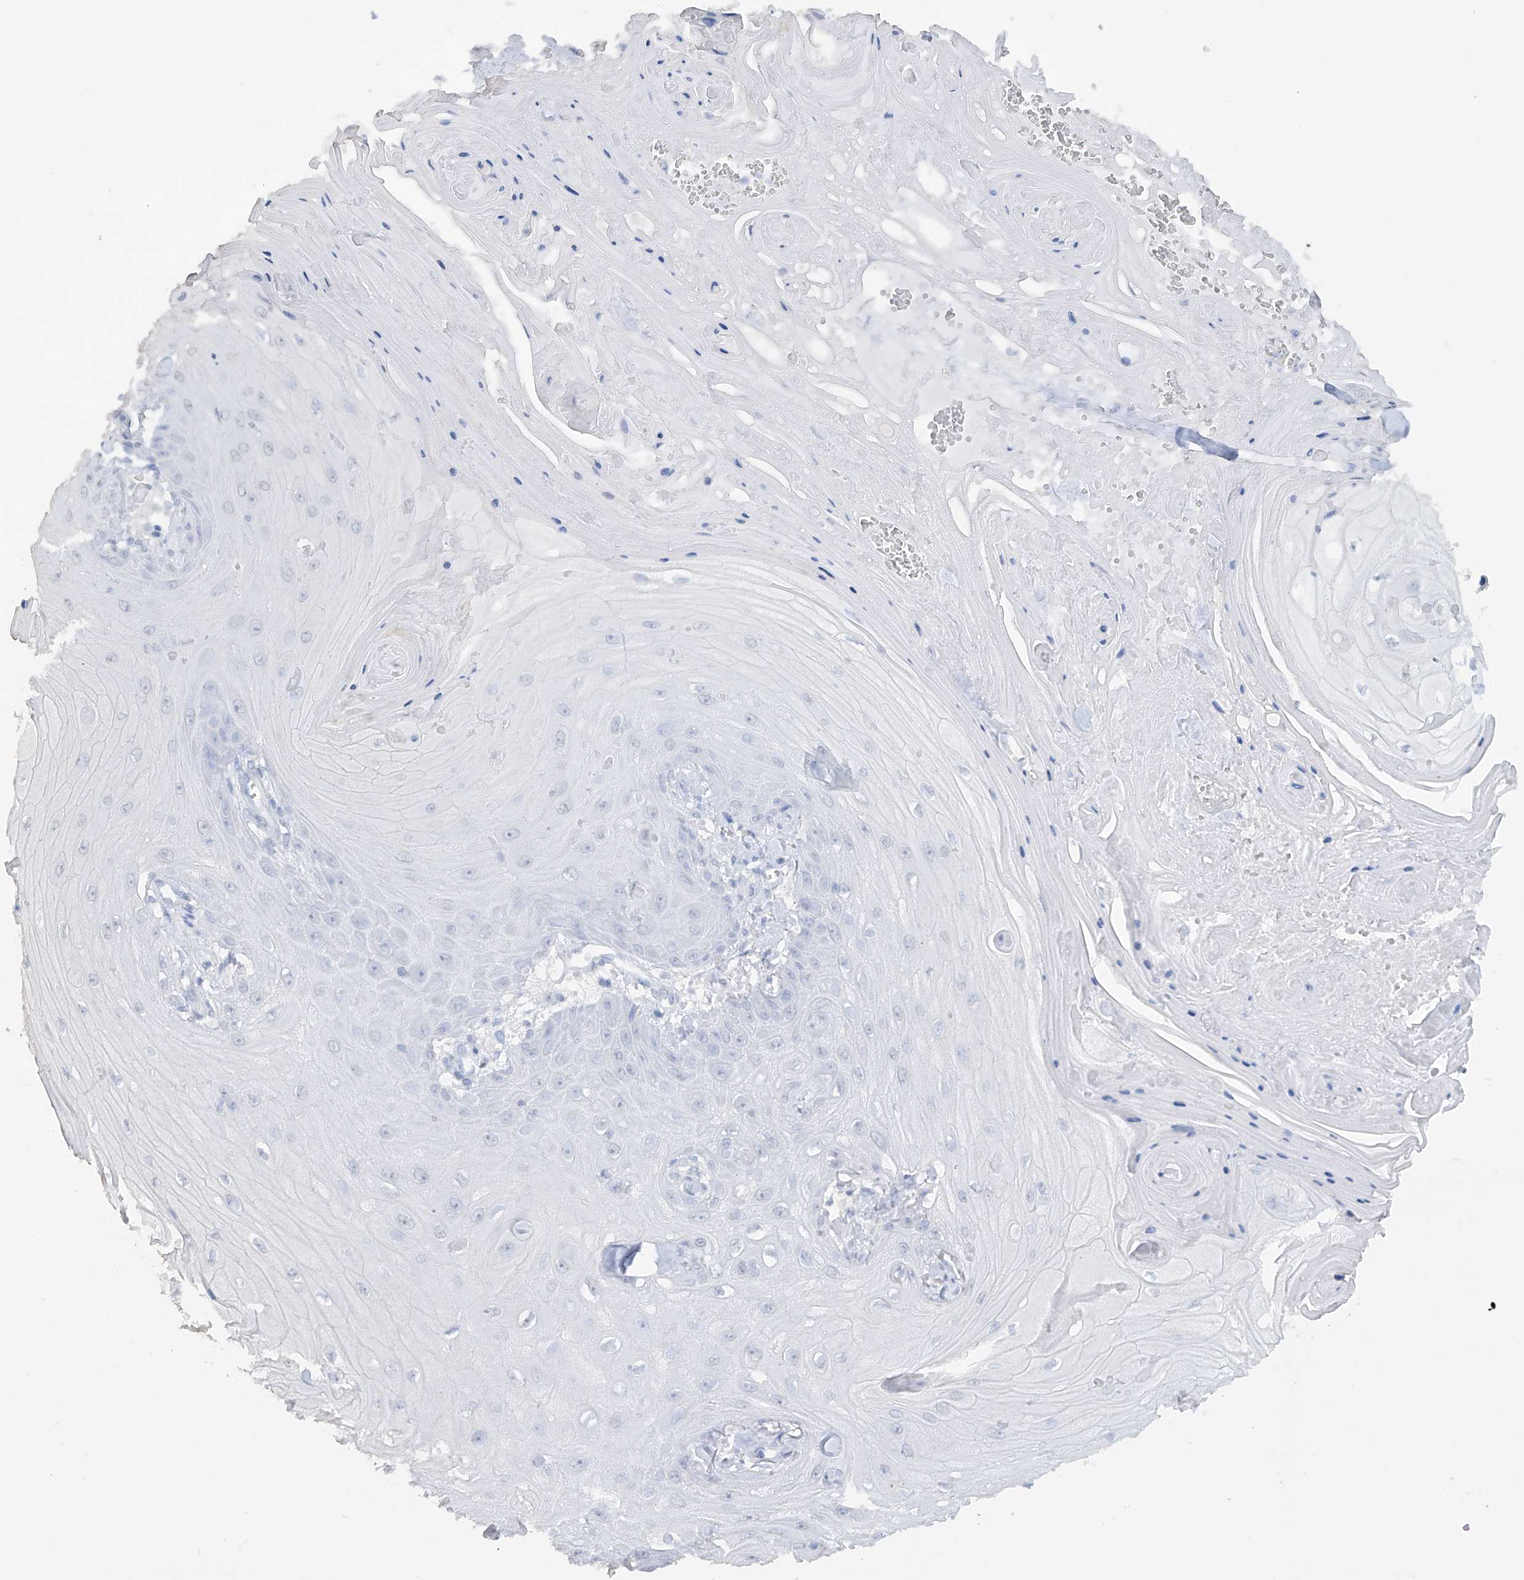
{"staining": {"intensity": "negative", "quantity": "none", "location": "none"}, "tissue": "skin cancer", "cell_type": "Tumor cells", "image_type": "cancer", "snomed": [{"axis": "morphology", "description": "Squamous cell carcinoma, NOS"}, {"axis": "topography", "description": "Skin"}], "caption": "Immunohistochemical staining of human squamous cell carcinoma (skin) displays no significant positivity in tumor cells.", "gene": "HAS3", "patient": {"sex": "male", "age": 74}}